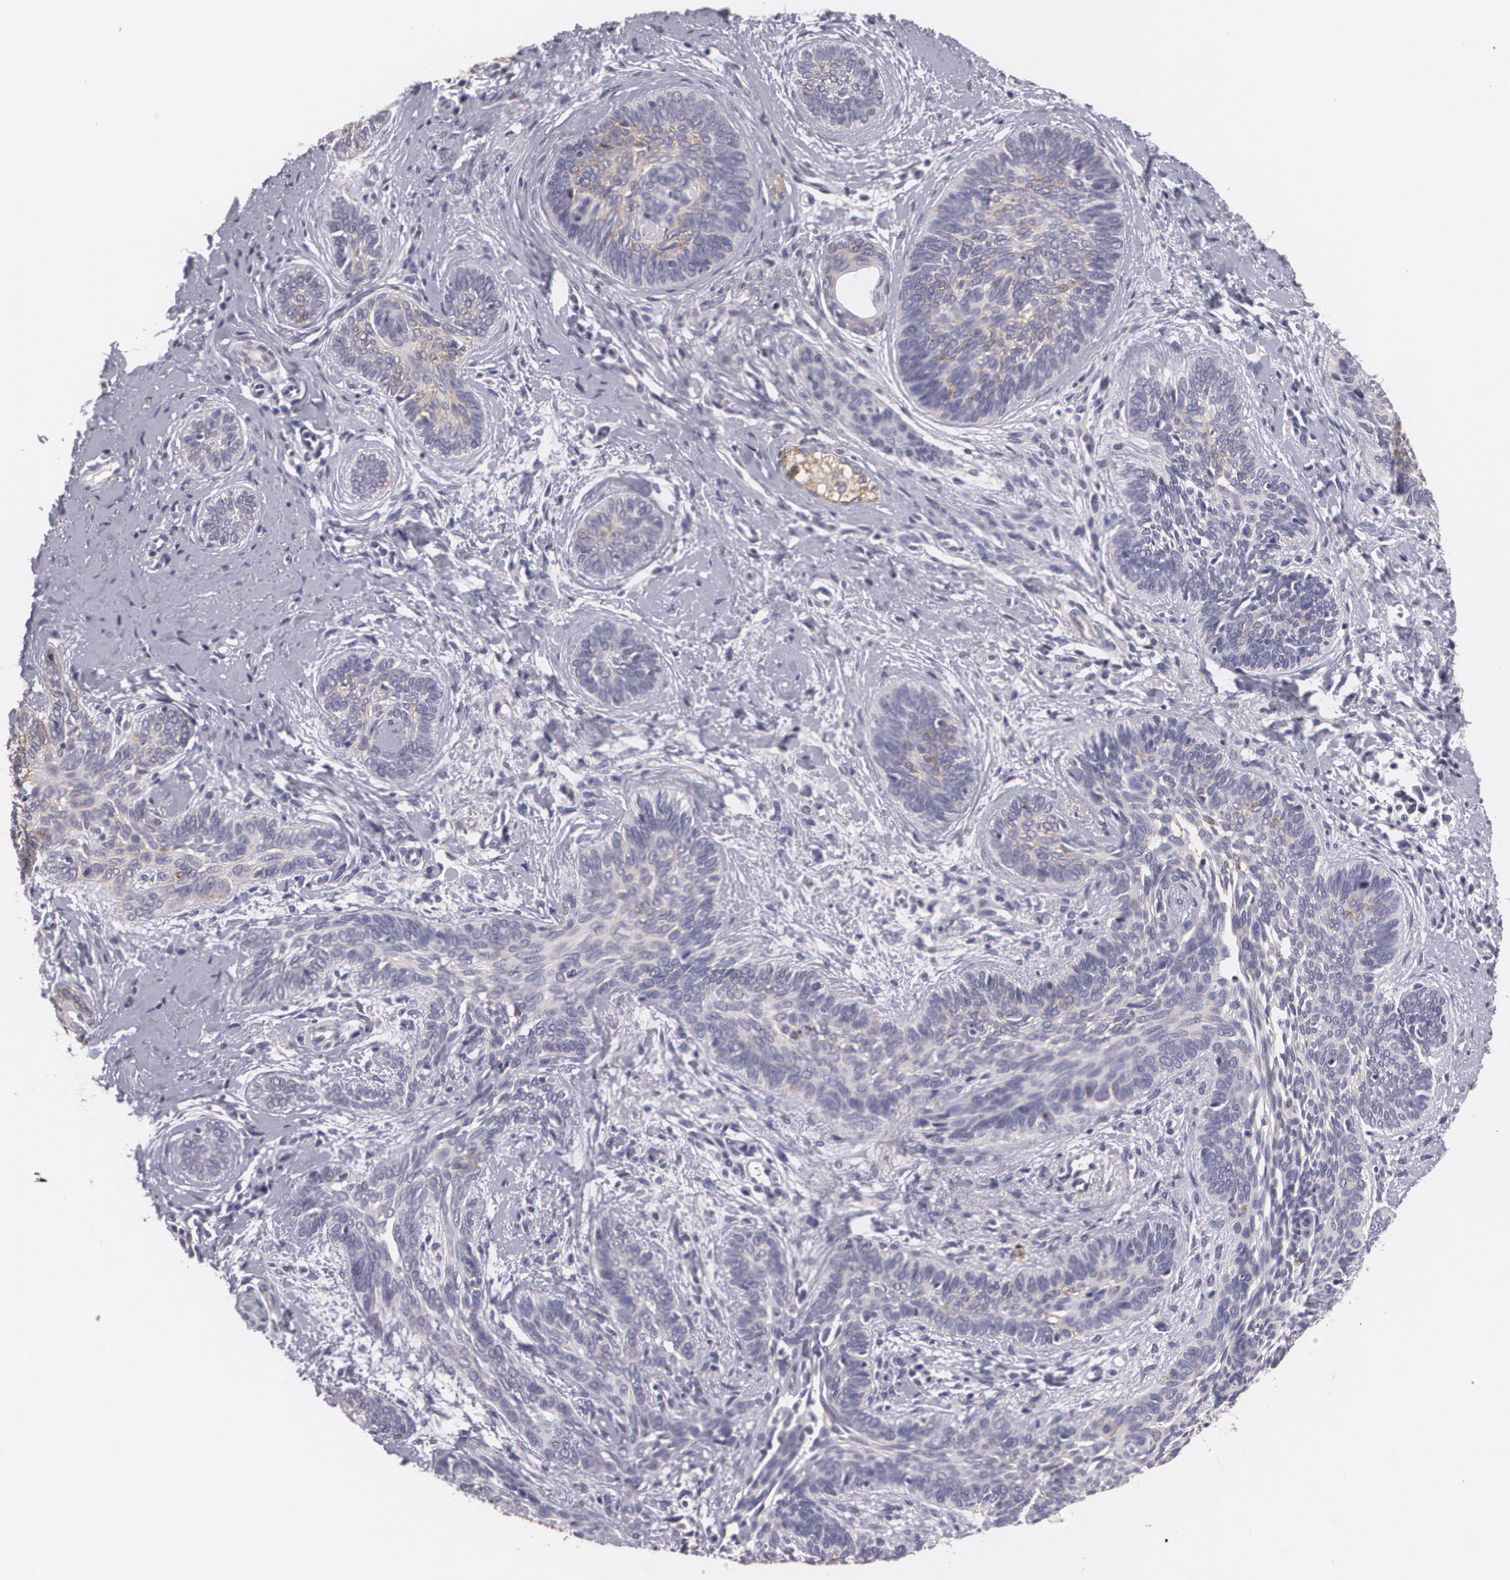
{"staining": {"intensity": "negative", "quantity": "none", "location": "none"}, "tissue": "skin cancer", "cell_type": "Tumor cells", "image_type": "cancer", "snomed": [{"axis": "morphology", "description": "Basal cell carcinoma"}, {"axis": "topography", "description": "Skin"}], "caption": "DAB (3,3'-diaminobenzidine) immunohistochemical staining of basal cell carcinoma (skin) exhibits no significant staining in tumor cells.", "gene": "KCNA4", "patient": {"sex": "female", "age": 81}}